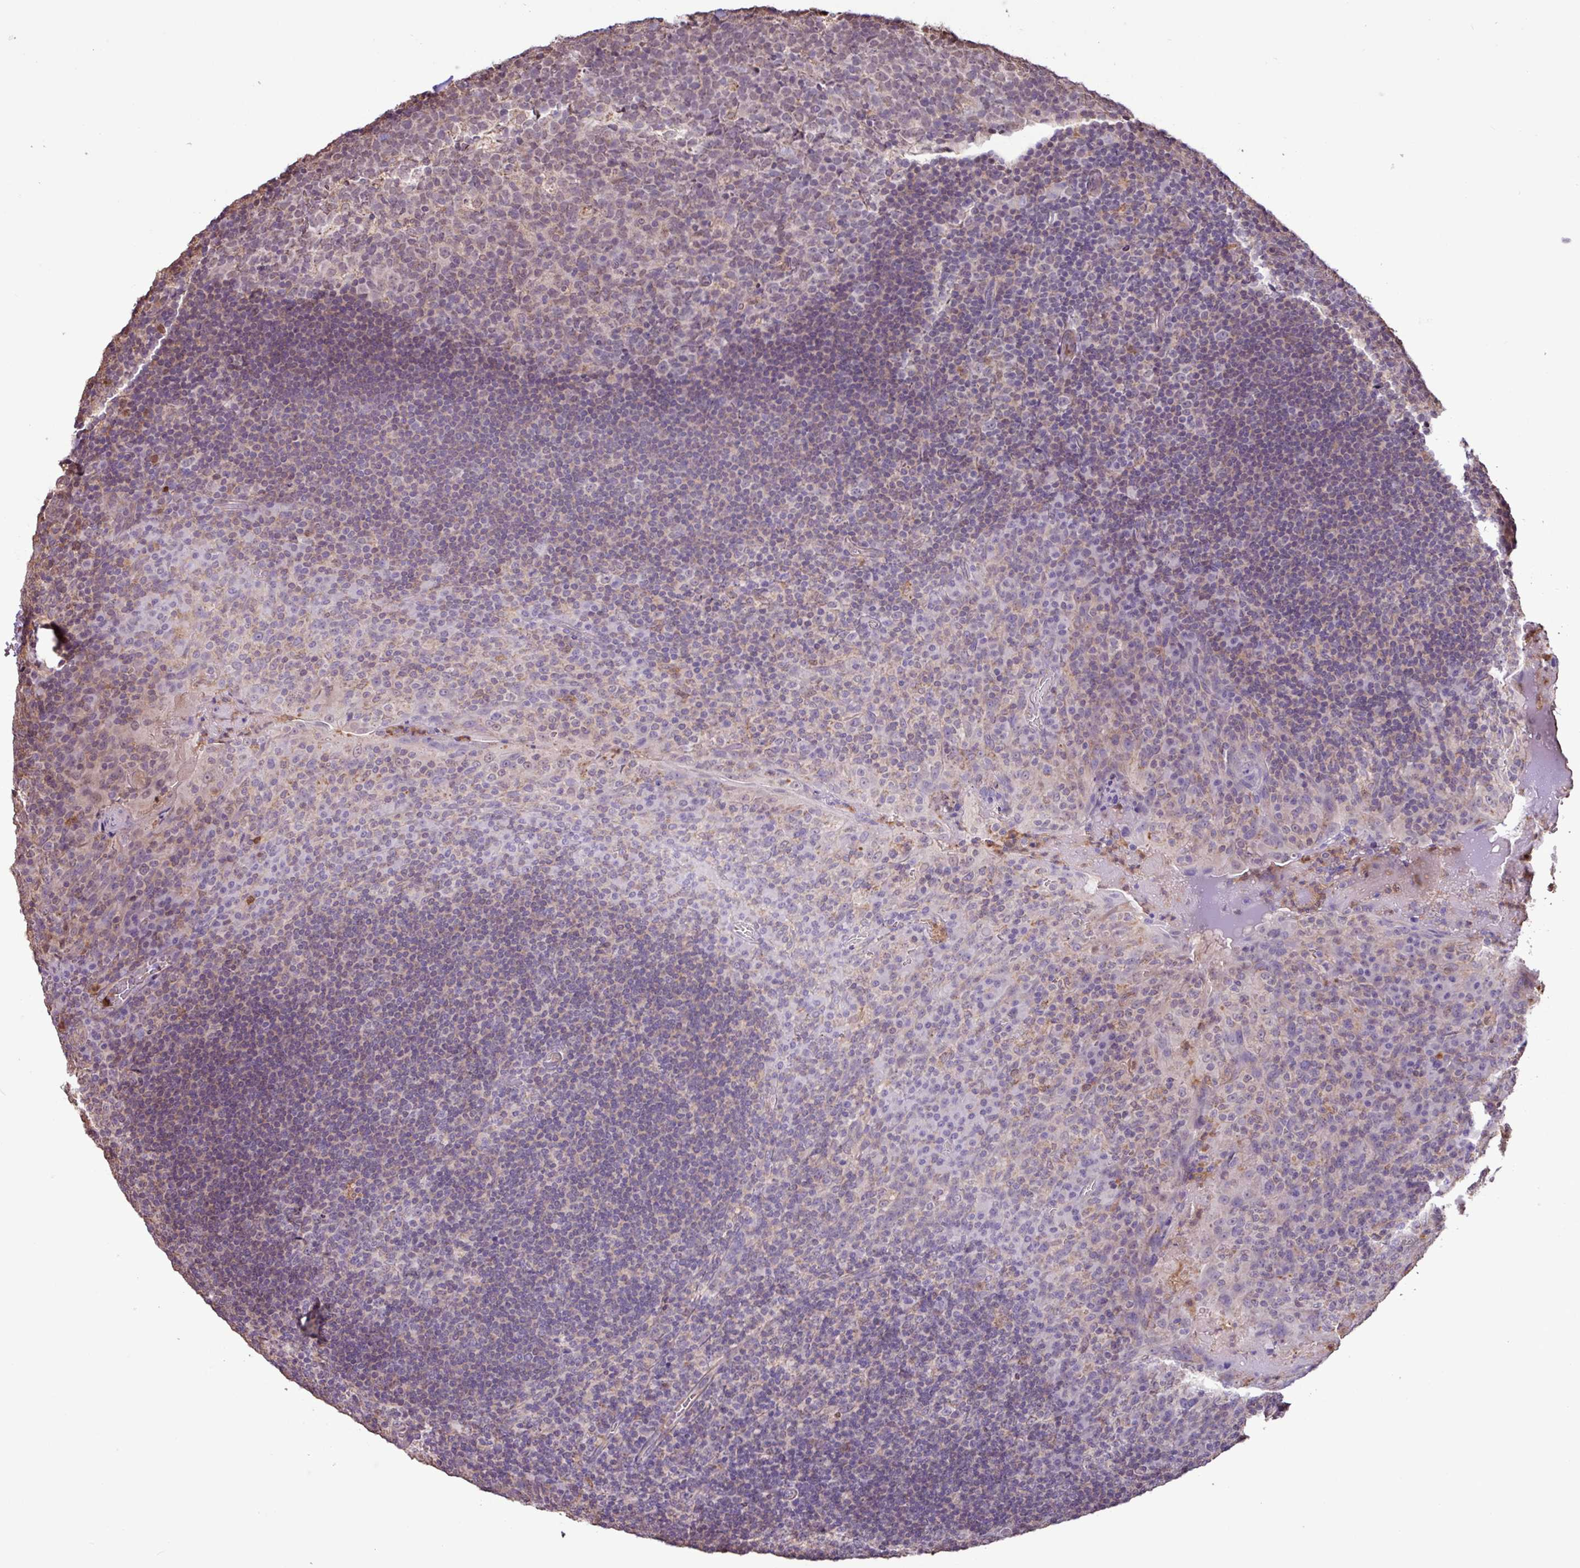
{"staining": {"intensity": "weak", "quantity": "25%-75%", "location": "cytoplasmic/membranous"}, "tissue": "tonsil", "cell_type": "Germinal center cells", "image_type": "normal", "snomed": [{"axis": "morphology", "description": "Normal tissue, NOS"}, {"axis": "topography", "description": "Tonsil"}], "caption": "Protein staining displays weak cytoplasmic/membranous staining in about 25%-75% of germinal center cells in unremarkable tonsil. (Brightfield microscopy of DAB IHC at high magnification).", "gene": "CHST11", "patient": {"sex": "male", "age": 17}}